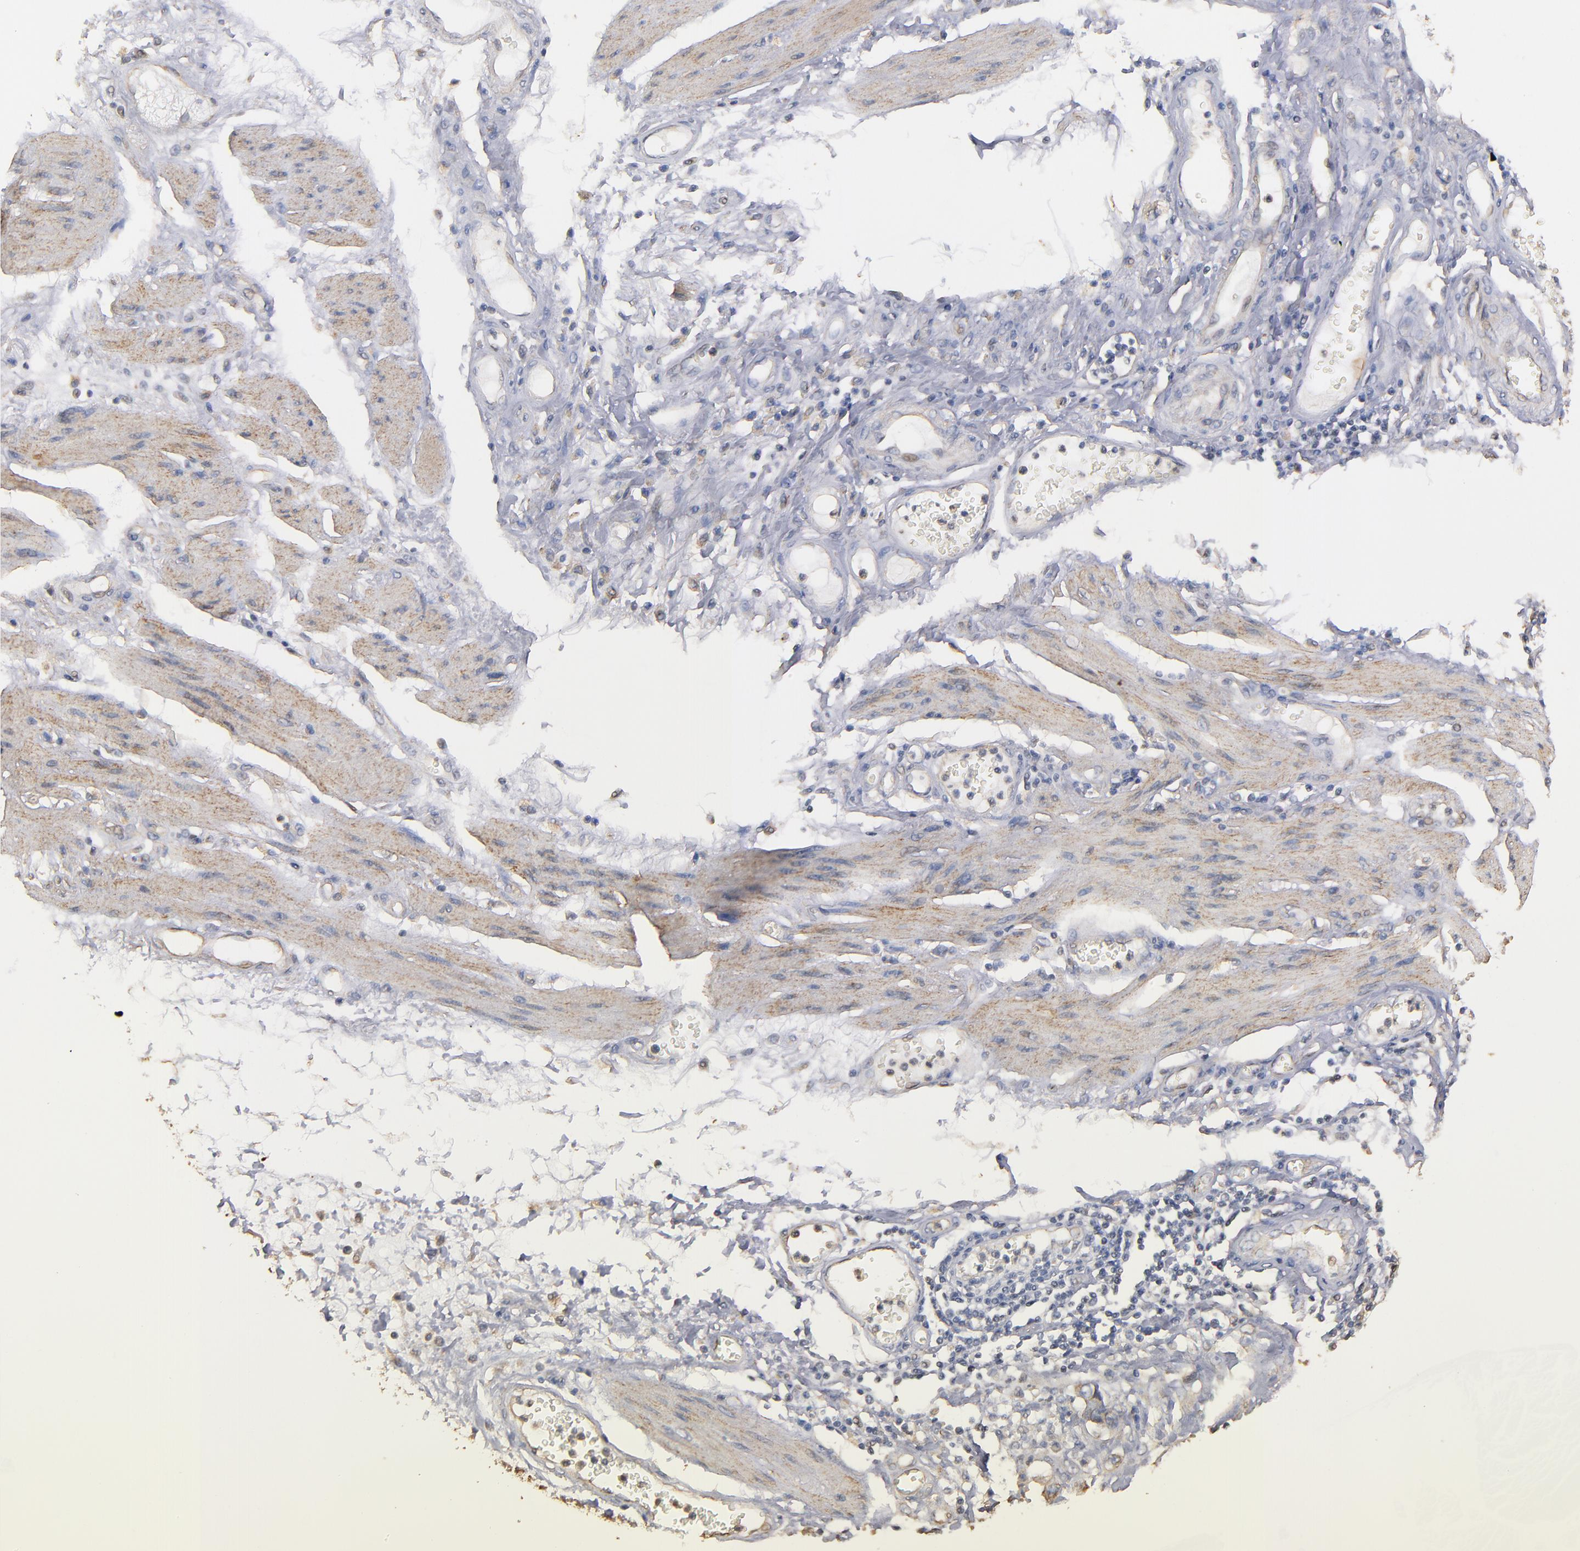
{"staining": {"intensity": "weak", "quantity": "25%-75%", "location": "cytoplasmic/membranous,nuclear"}, "tissue": "stomach cancer", "cell_type": "Tumor cells", "image_type": "cancer", "snomed": [{"axis": "morphology", "description": "Adenocarcinoma, NOS"}, {"axis": "topography", "description": "Pancreas"}, {"axis": "topography", "description": "Stomach, upper"}], "caption": "Stomach cancer stained with IHC reveals weak cytoplasmic/membranous and nuclear positivity in approximately 25%-75% of tumor cells. (DAB = brown stain, brightfield microscopy at high magnification).", "gene": "DMD", "patient": {"sex": "male", "age": 77}}